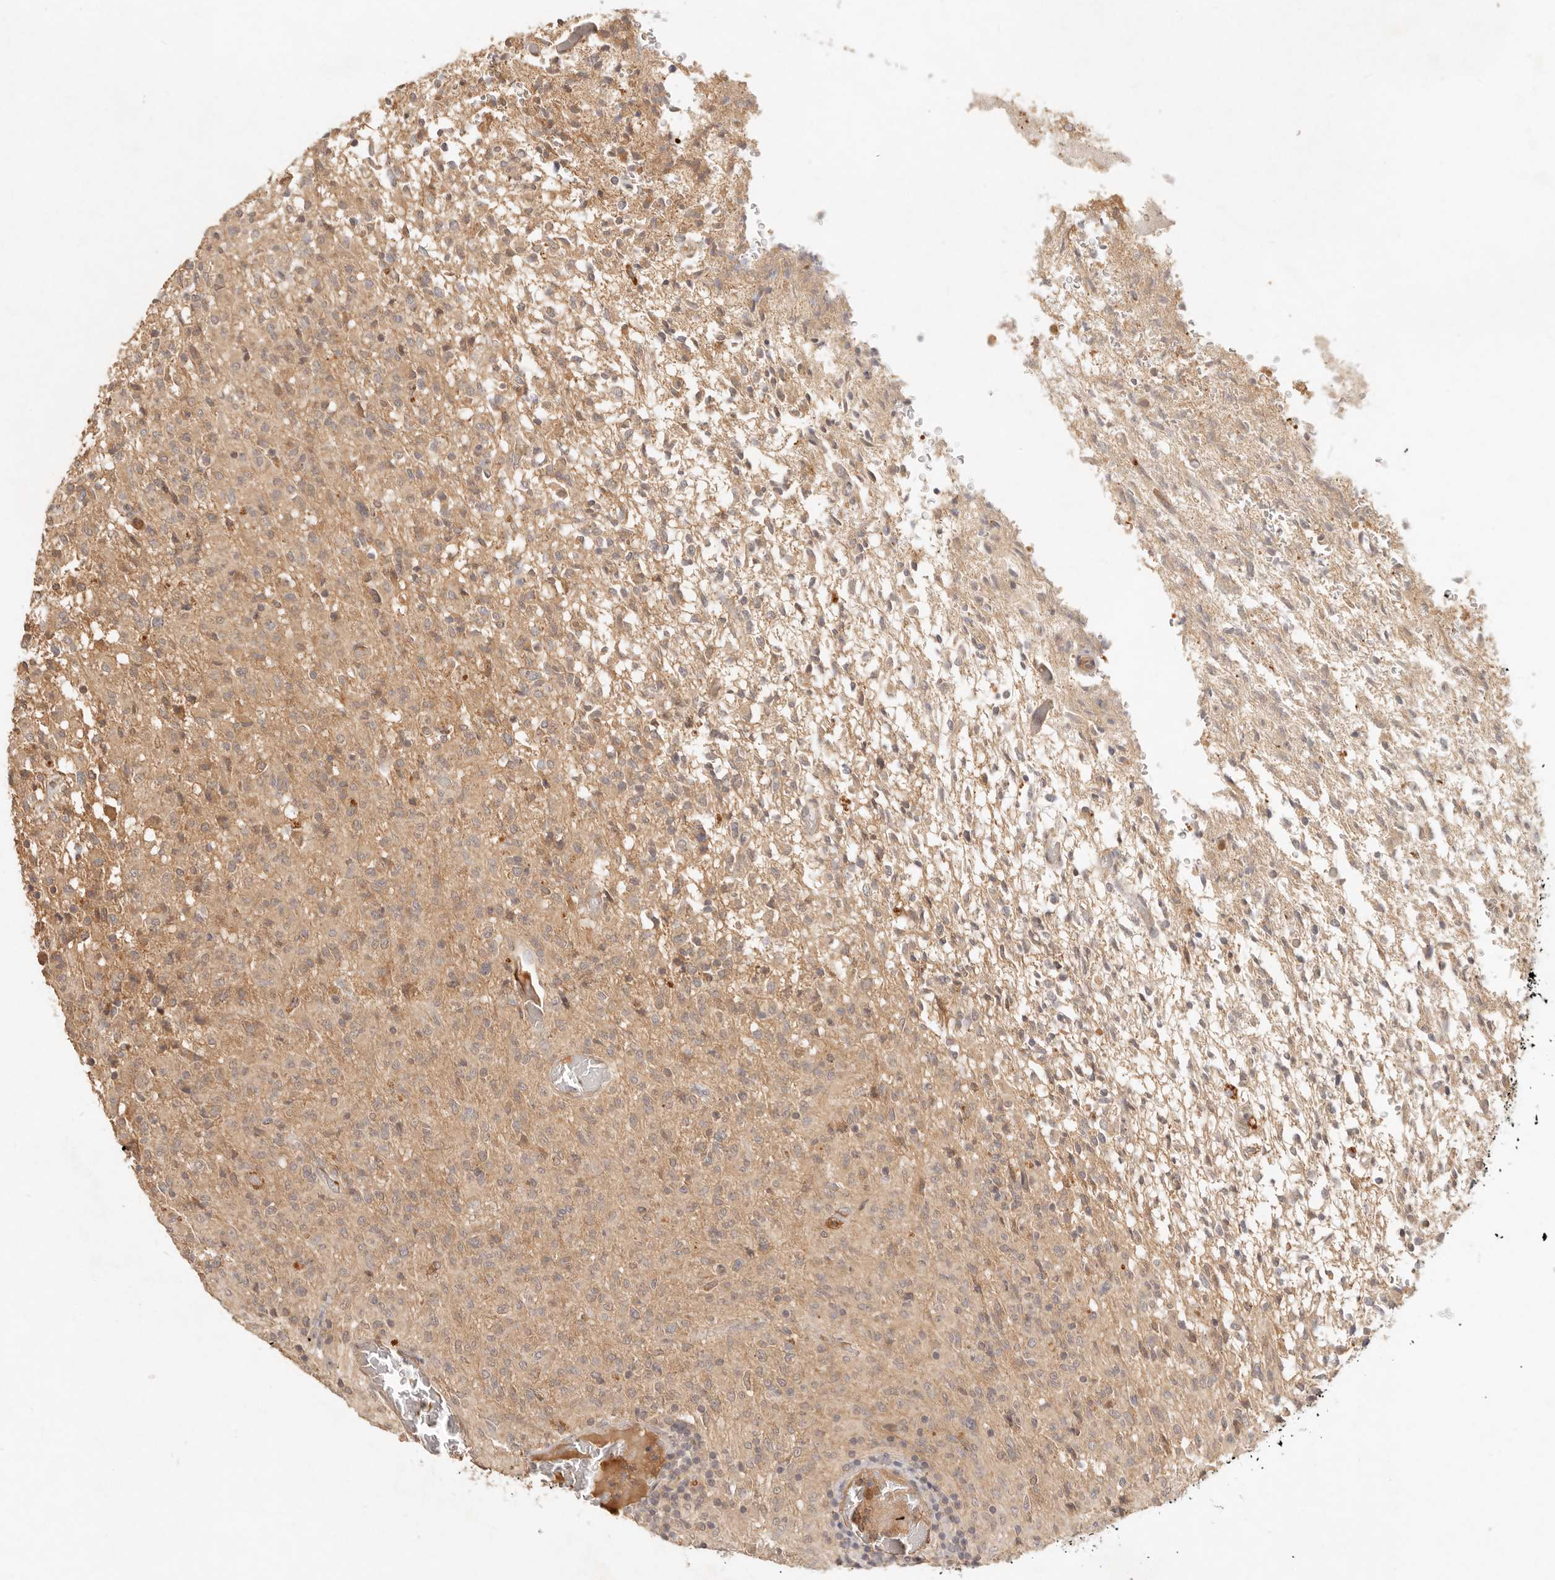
{"staining": {"intensity": "weak", "quantity": ">75%", "location": "cytoplasmic/membranous"}, "tissue": "glioma", "cell_type": "Tumor cells", "image_type": "cancer", "snomed": [{"axis": "morphology", "description": "Glioma, malignant, High grade"}, {"axis": "topography", "description": "Brain"}], "caption": "About >75% of tumor cells in human malignant glioma (high-grade) display weak cytoplasmic/membranous protein positivity as visualized by brown immunohistochemical staining.", "gene": "FREM2", "patient": {"sex": "female", "age": 57}}